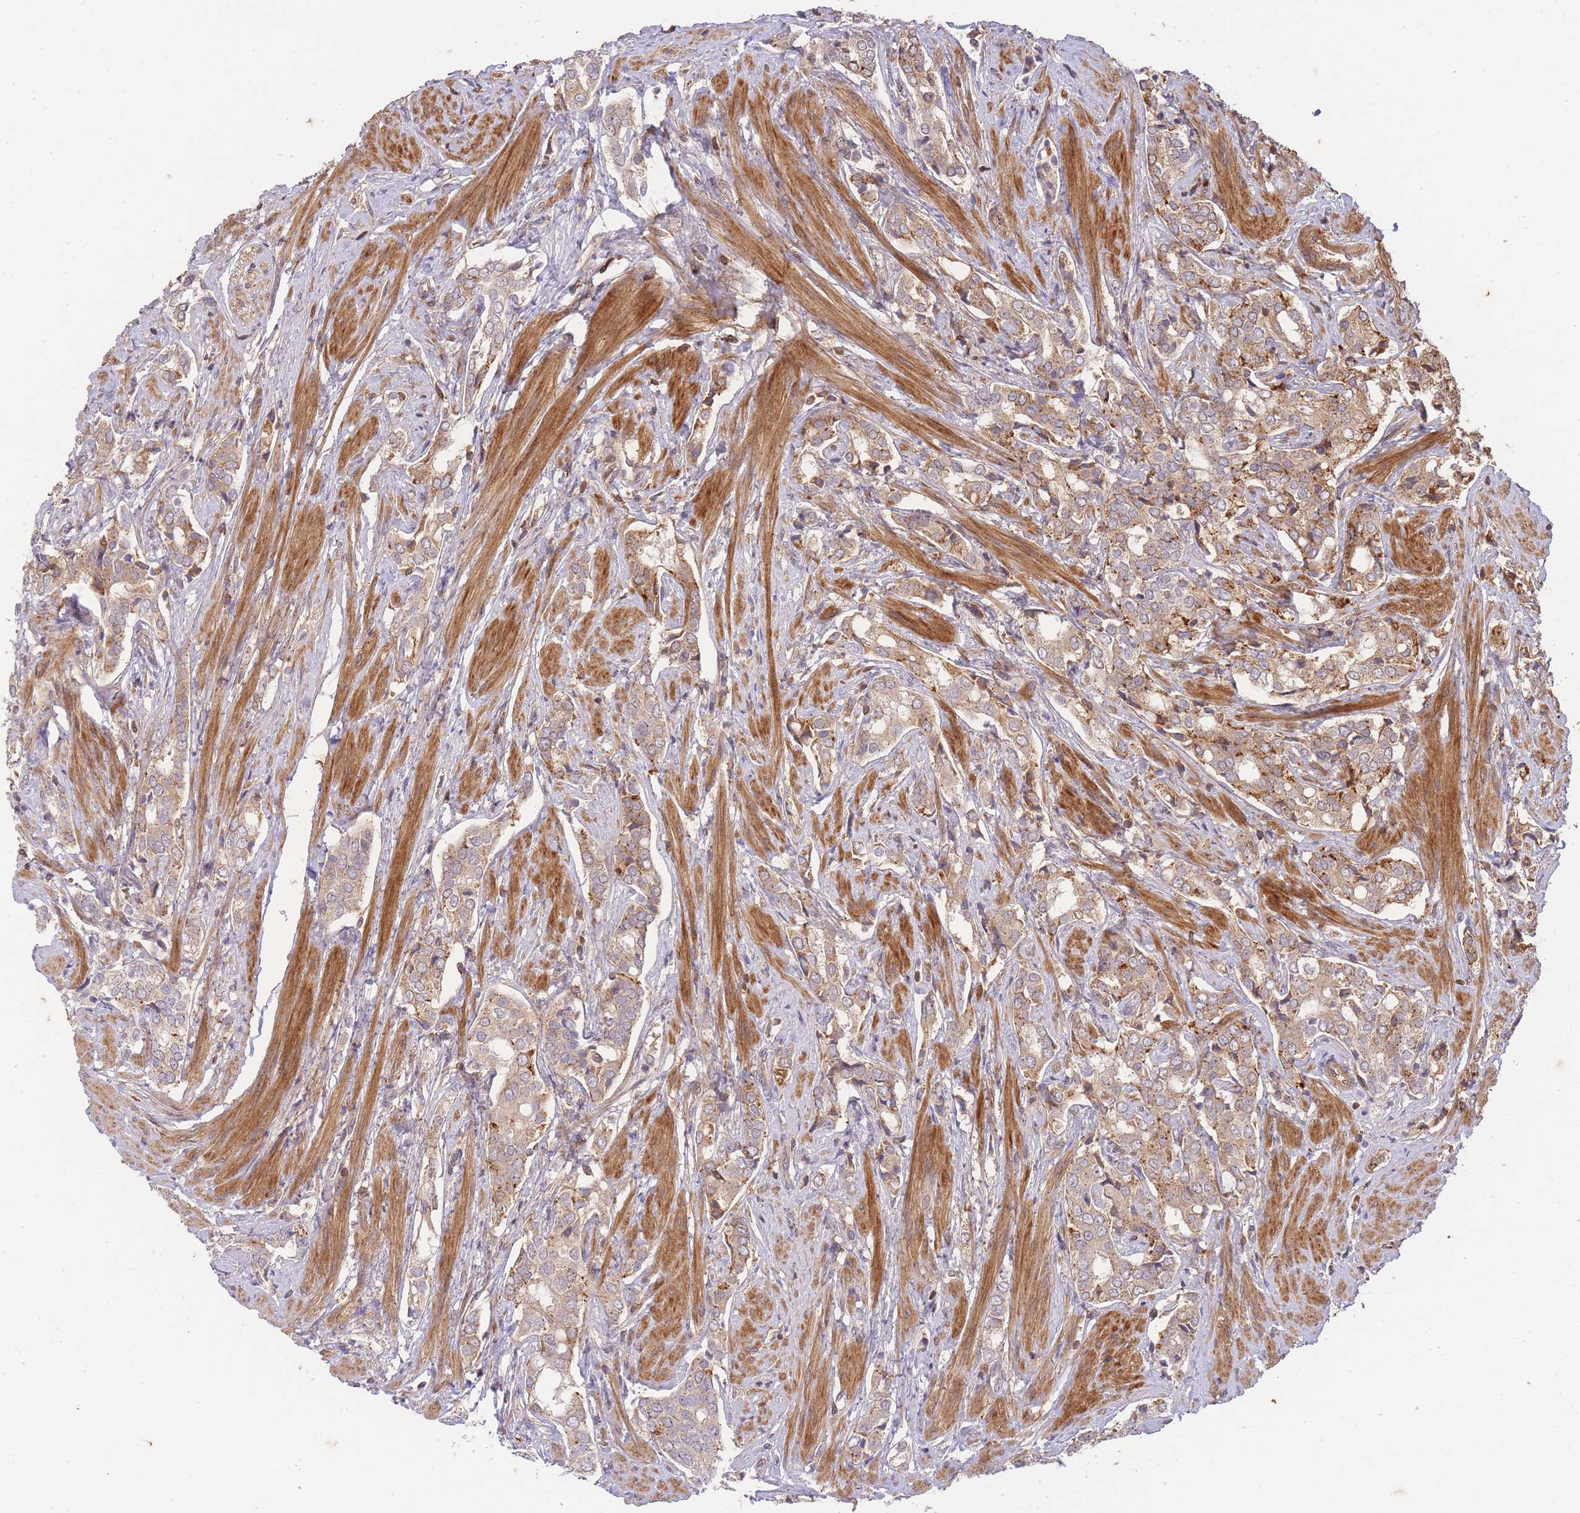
{"staining": {"intensity": "weak", "quantity": ">75%", "location": "cytoplasmic/membranous"}, "tissue": "prostate cancer", "cell_type": "Tumor cells", "image_type": "cancer", "snomed": [{"axis": "morphology", "description": "Adenocarcinoma, High grade"}, {"axis": "topography", "description": "Prostate"}], "caption": "Prostate cancer (high-grade adenocarcinoma) was stained to show a protein in brown. There is low levels of weak cytoplasmic/membranous expression in about >75% of tumor cells. (DAB (3,3'-diaminobenzidine) IHC with brightfield microscopy, high magnification).", "gene": "ST8SIA4", "patient": {"sex": "male", "age": 71}}